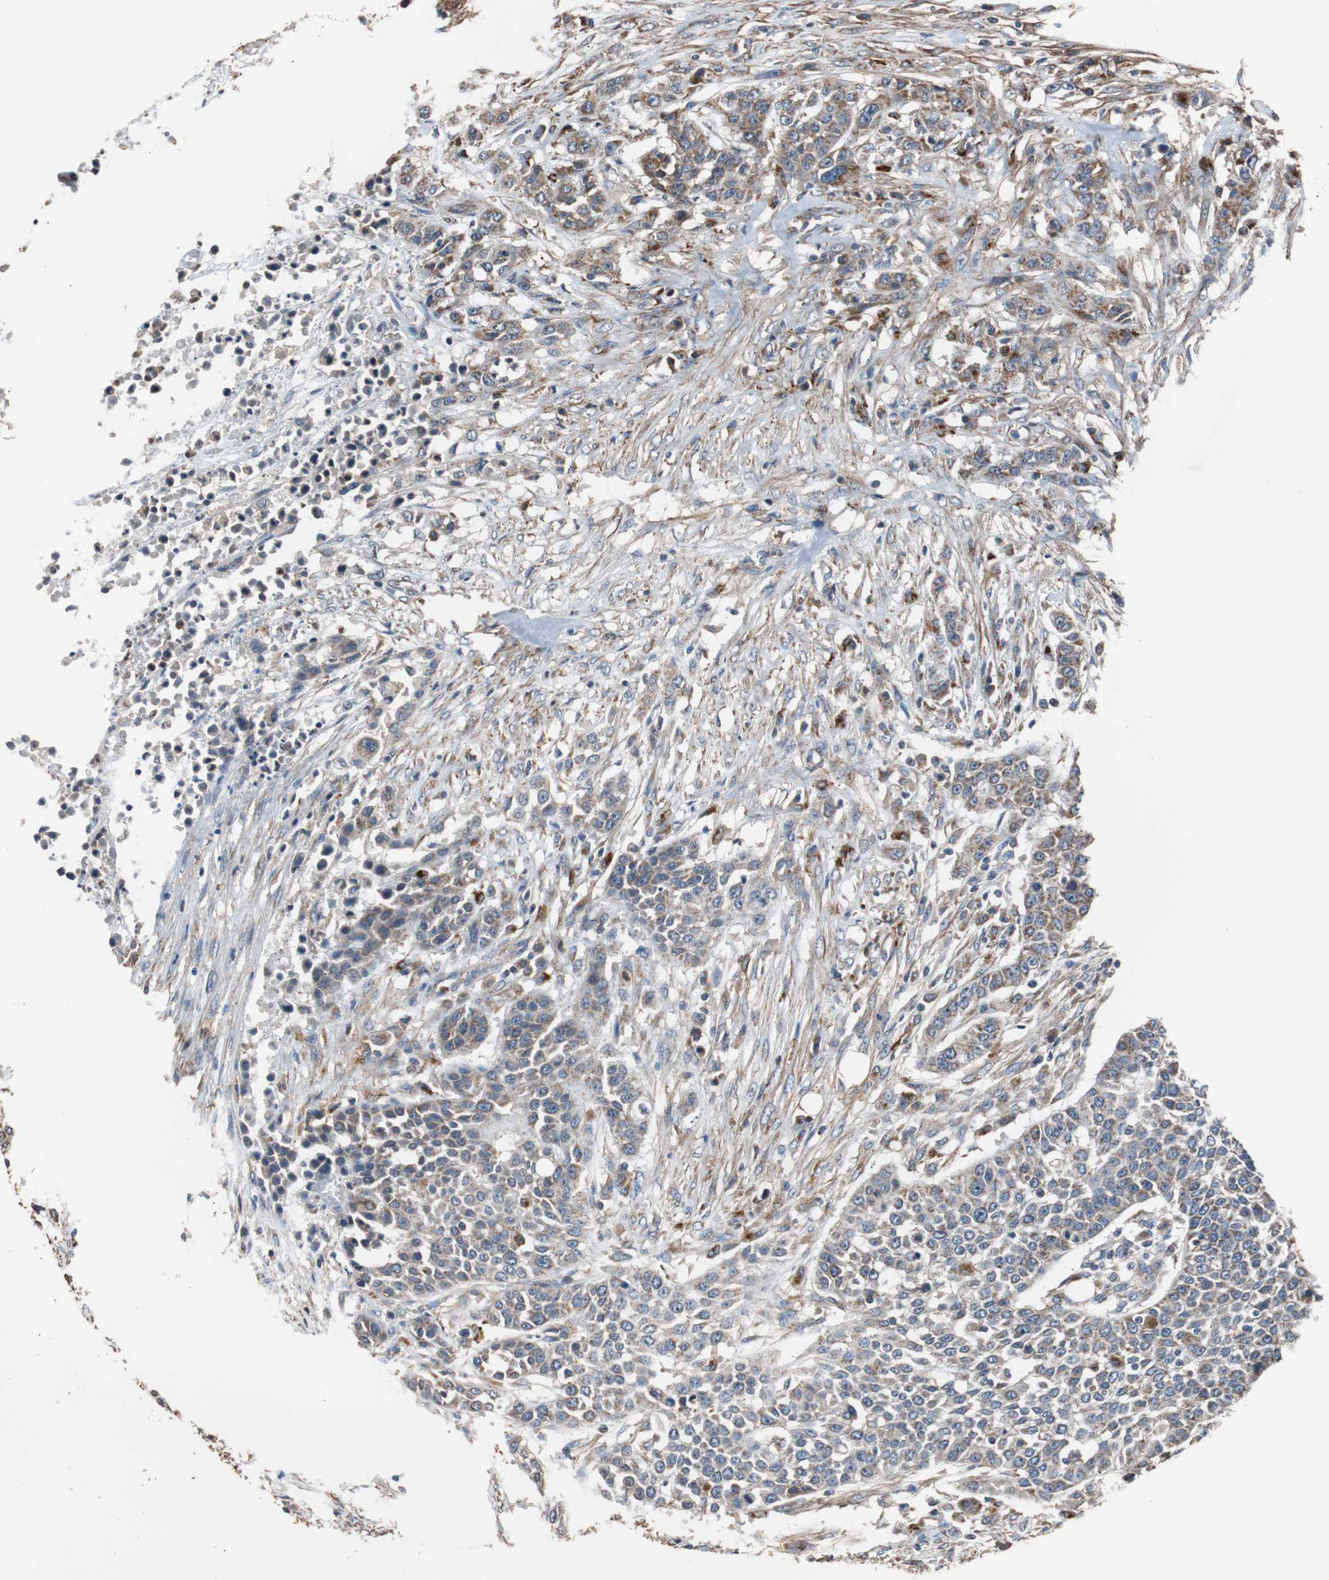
{"staining": {"intensity": "moderate", "quantity": ">75%", "location": "cytoplasmic/membranous"}, "tissue": "urothelial cancer", "cell_type": "Tumor cells", "image_type": "cancer", "snomed": [{"axis": "morphology", "description": "Urothelial carcinoma, High grade"}, {"axis": "topography", "description": "Urinary bladder"}], "caption": "About >75% of tumor cells in urothelial cancer demonstrate moderate cytoplasmic/membranous protein positivity as visualized by brown immunohistochemical staining.", "gene": "PITRM1", "patient": {"sex": "male", "age": 74}}